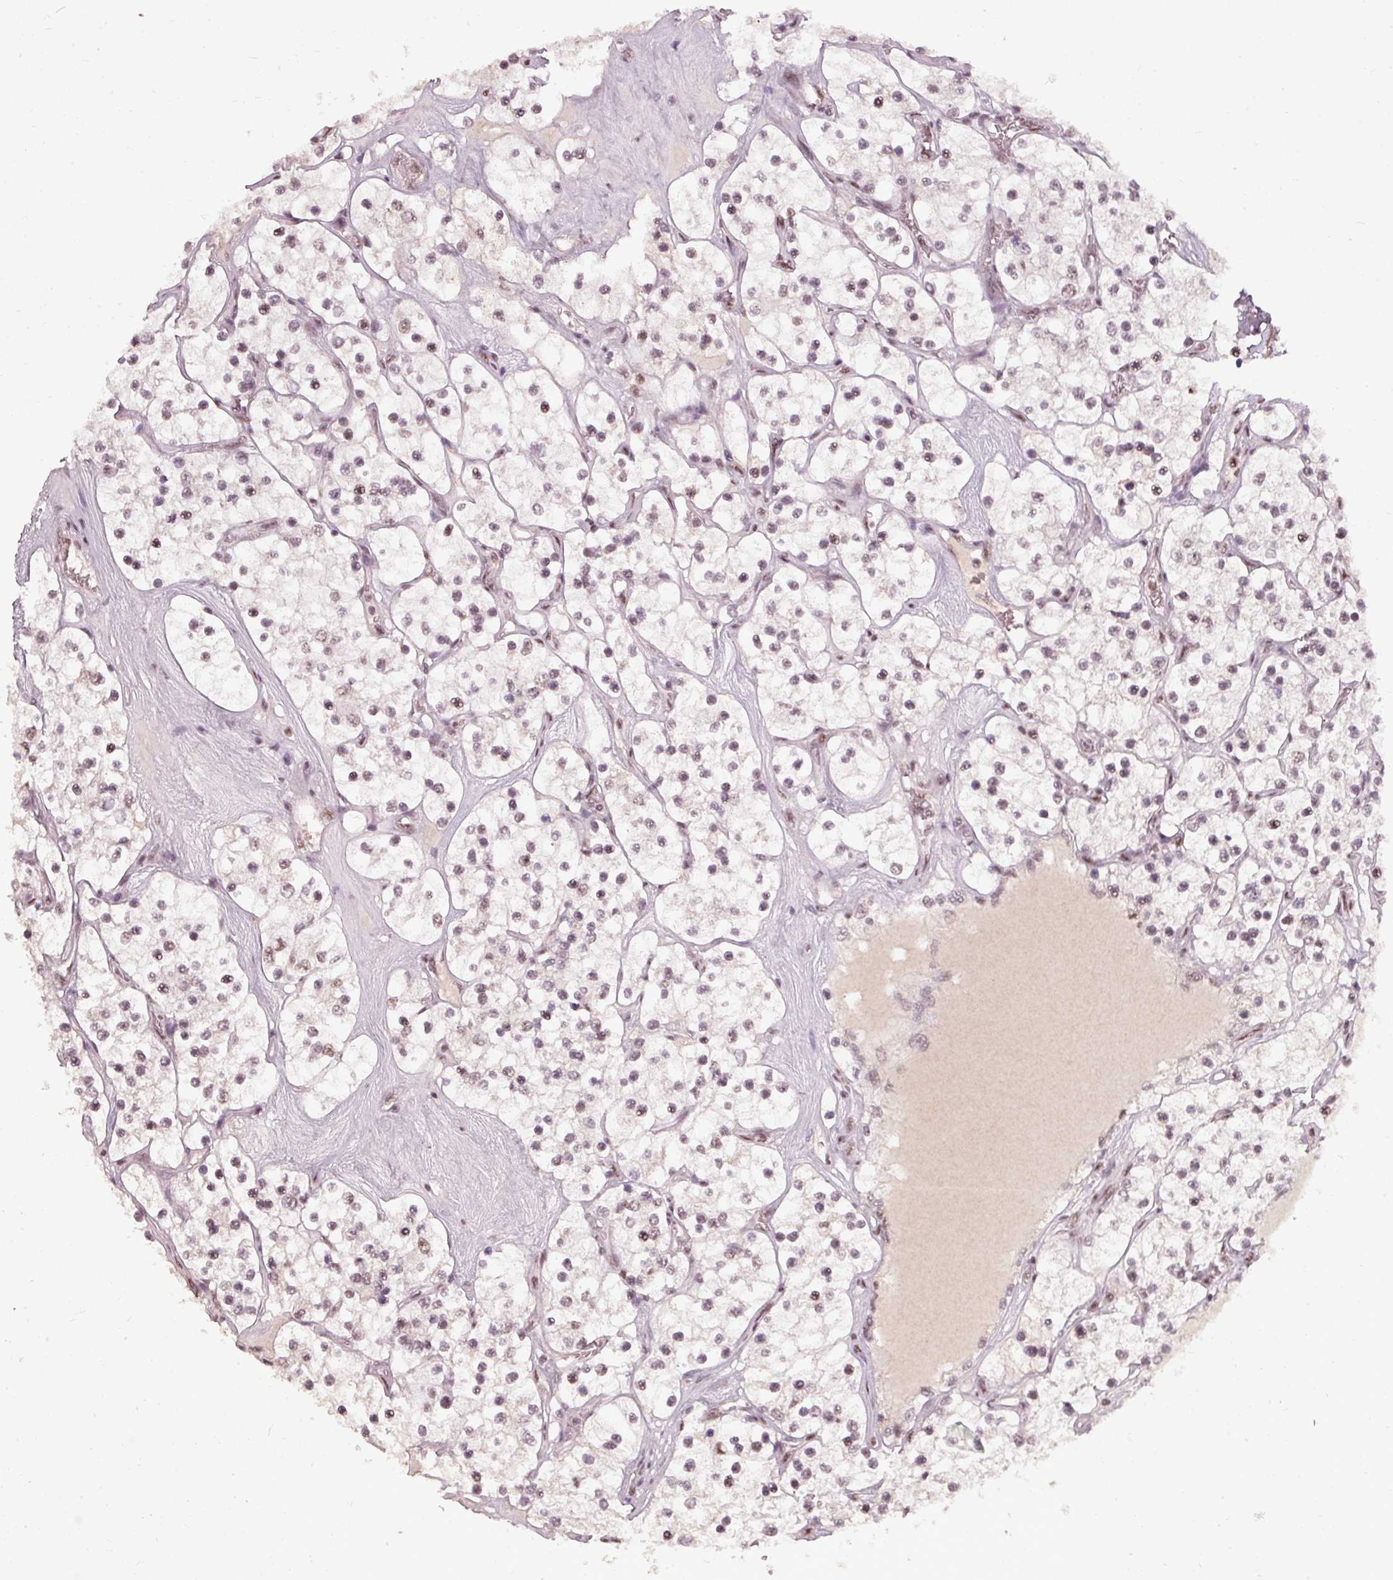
{"staining": {"intensity": "moderate", "quantity": ">75%", "location": "nuclear"}, "tissue": "renal cancer", "cell_type": "Tumor cells", "image_type": "cancer", "snomed": [{"axis": "morphology", "description": "Adenocarcinoma, NOS"}, {"axis": "topography", "description": "Kidney"}], "caption": "Brown immunohistochemical staining in human adenocarcinoma (renal) displays moderate nuclear positivity in approximately >75% of tumor cells.", "gene": "BCAS3", "patient": {"sex": "female", "age": 69}}